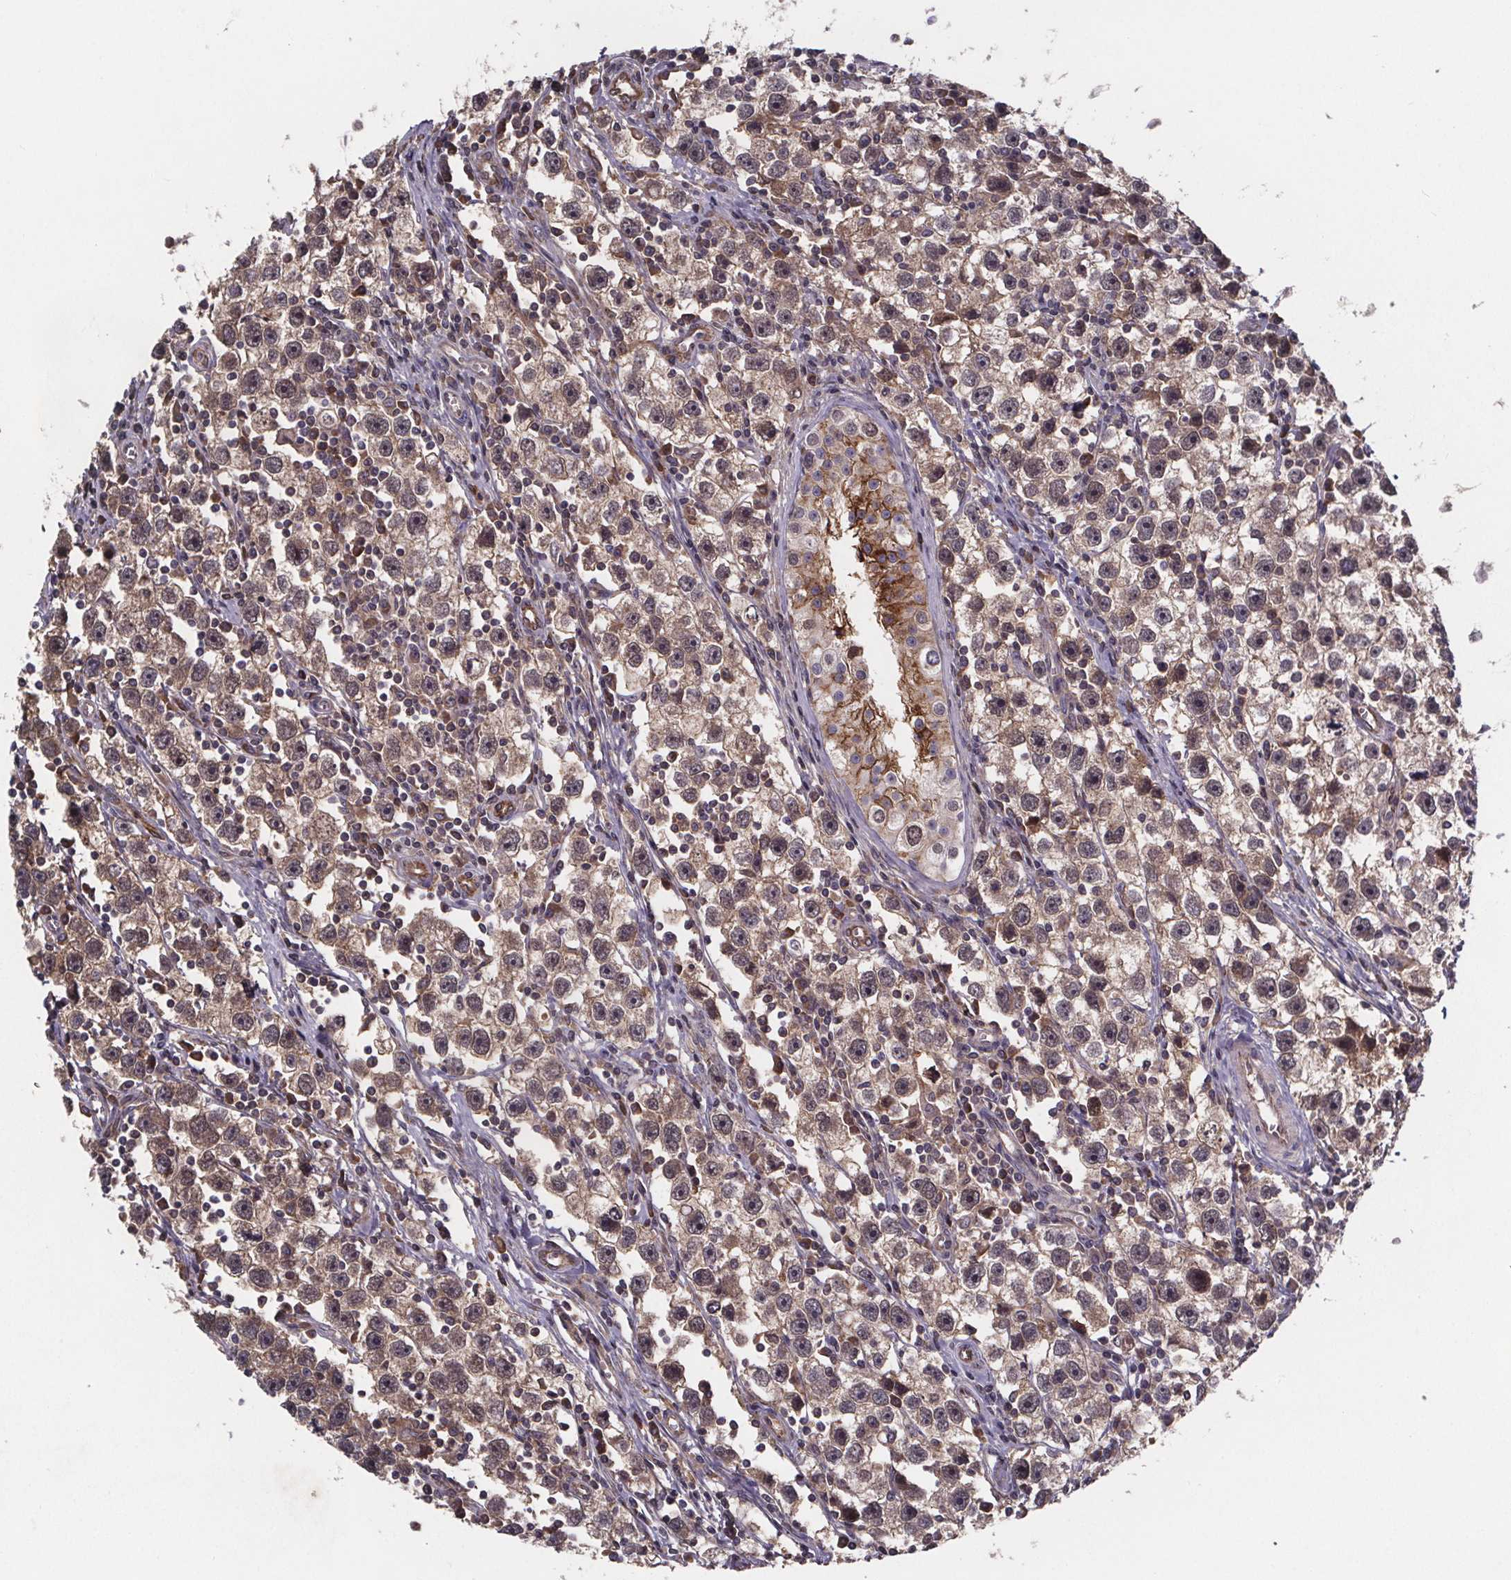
{"staining": {"intensity": "weak", "quantity": "25%-75%", "location": "cytoplasmic/membranous"}, "tissue": "testis cancer", "cell_type": "Tumor cells", "image_type": "cancer", "snomed": [{"axis": "morphology", "description": "Seminoma, NOS"}, {"axis": "topography", "description": "Testis"}], "caption": "This is an image of immunohistochemistry staining of testis cancer (seminoma), which shows weak staining in the cytoplasmic/membranous of tumor cells.", "gene": "FASTKD3", "patient": {"sex": "male", "age": 30}}